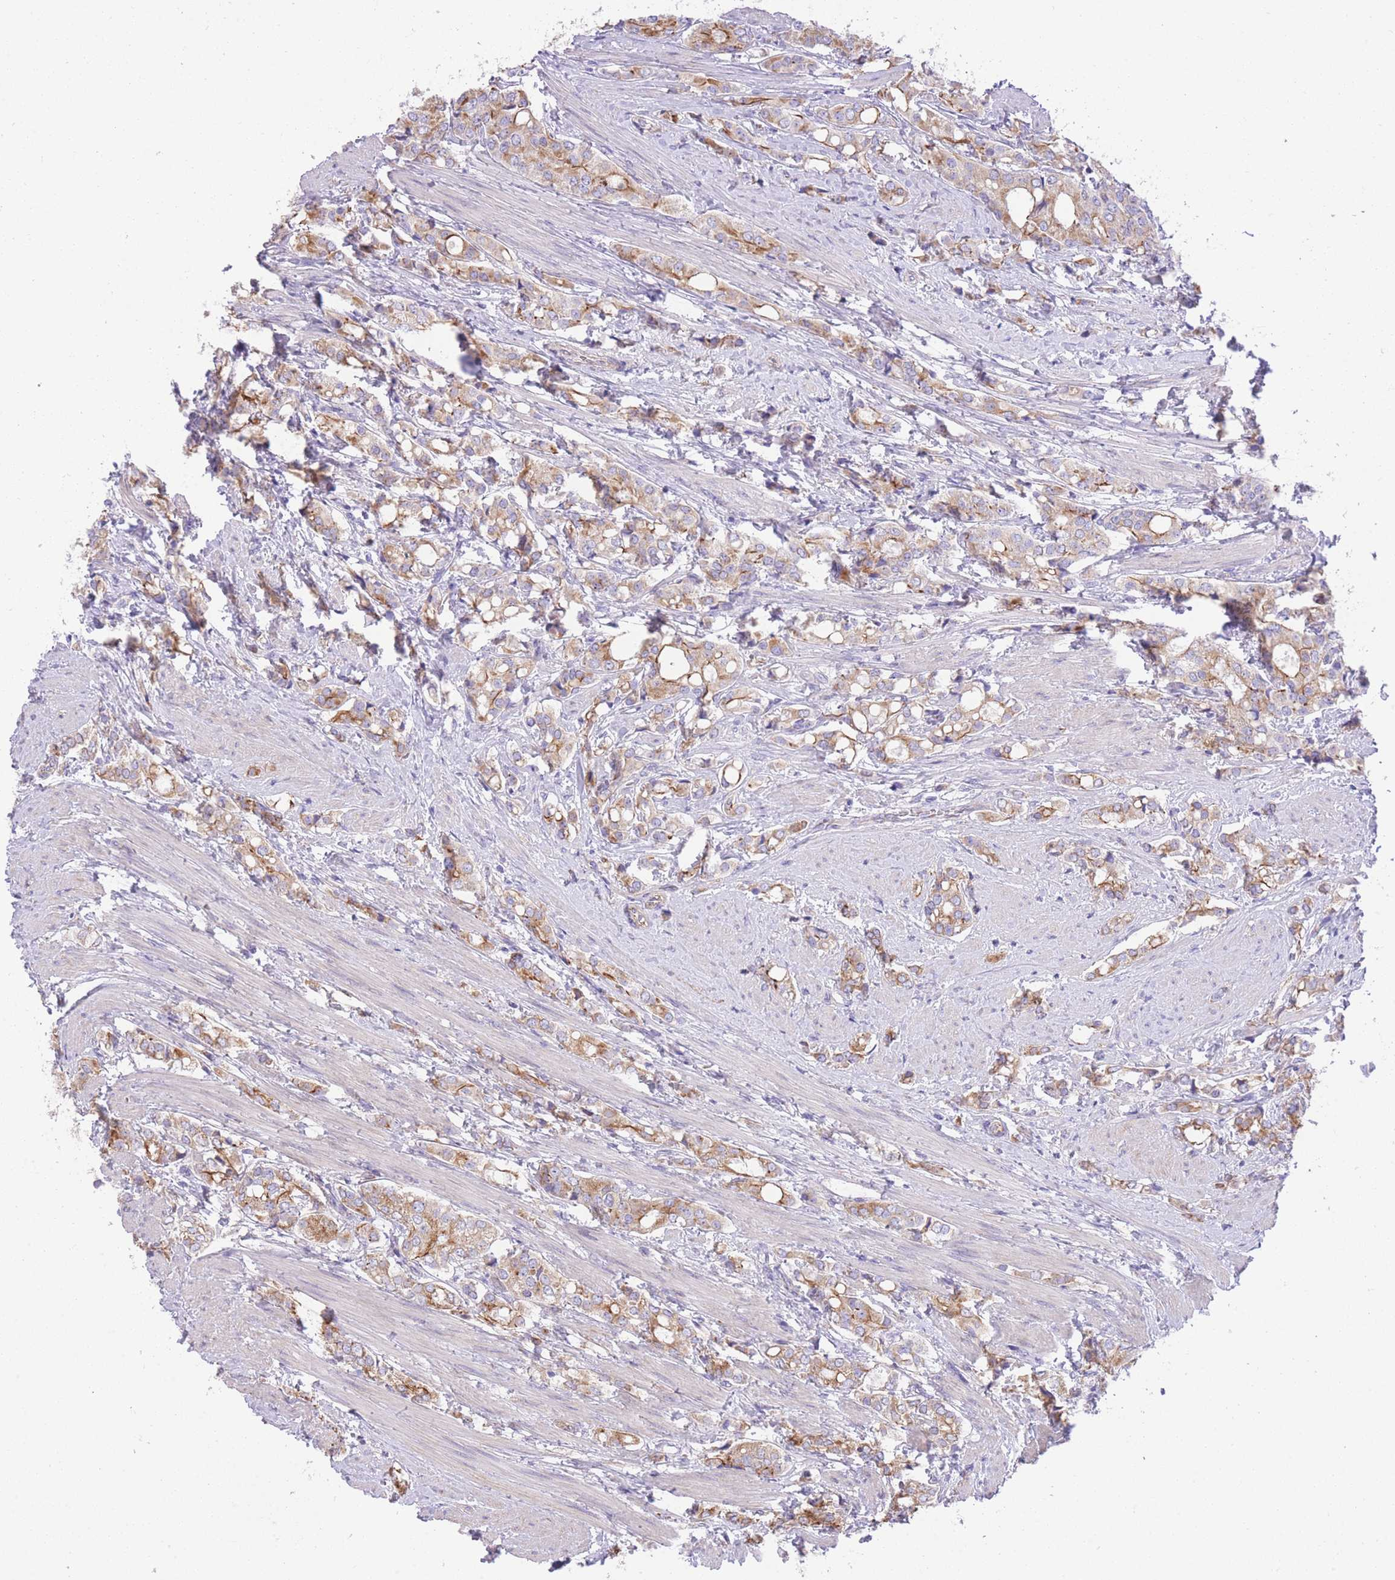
{"staining": {"intensity": "moderate", "quantity": ">75%", "location": "cytoplasmic/membranous"}, "tissue": "prostate cancer", "cell_type": "Tumor cells", "image_type": "cancer", "snomed": [{"axis": "morphology", "description": "Adenocarcinoma, High grade"}, {"axis": "topography", "description": "Prostate"}], "caption": "A histopathology image showing moderate cytoplasmic/membranous positivity in approximately >75% of tumor cells in prostate high-grade adenocarcinoma, as visualized by brown immunohistochemical staining.", "gene": "RHOU", "patient": {"sex": "male", "age": 71}}